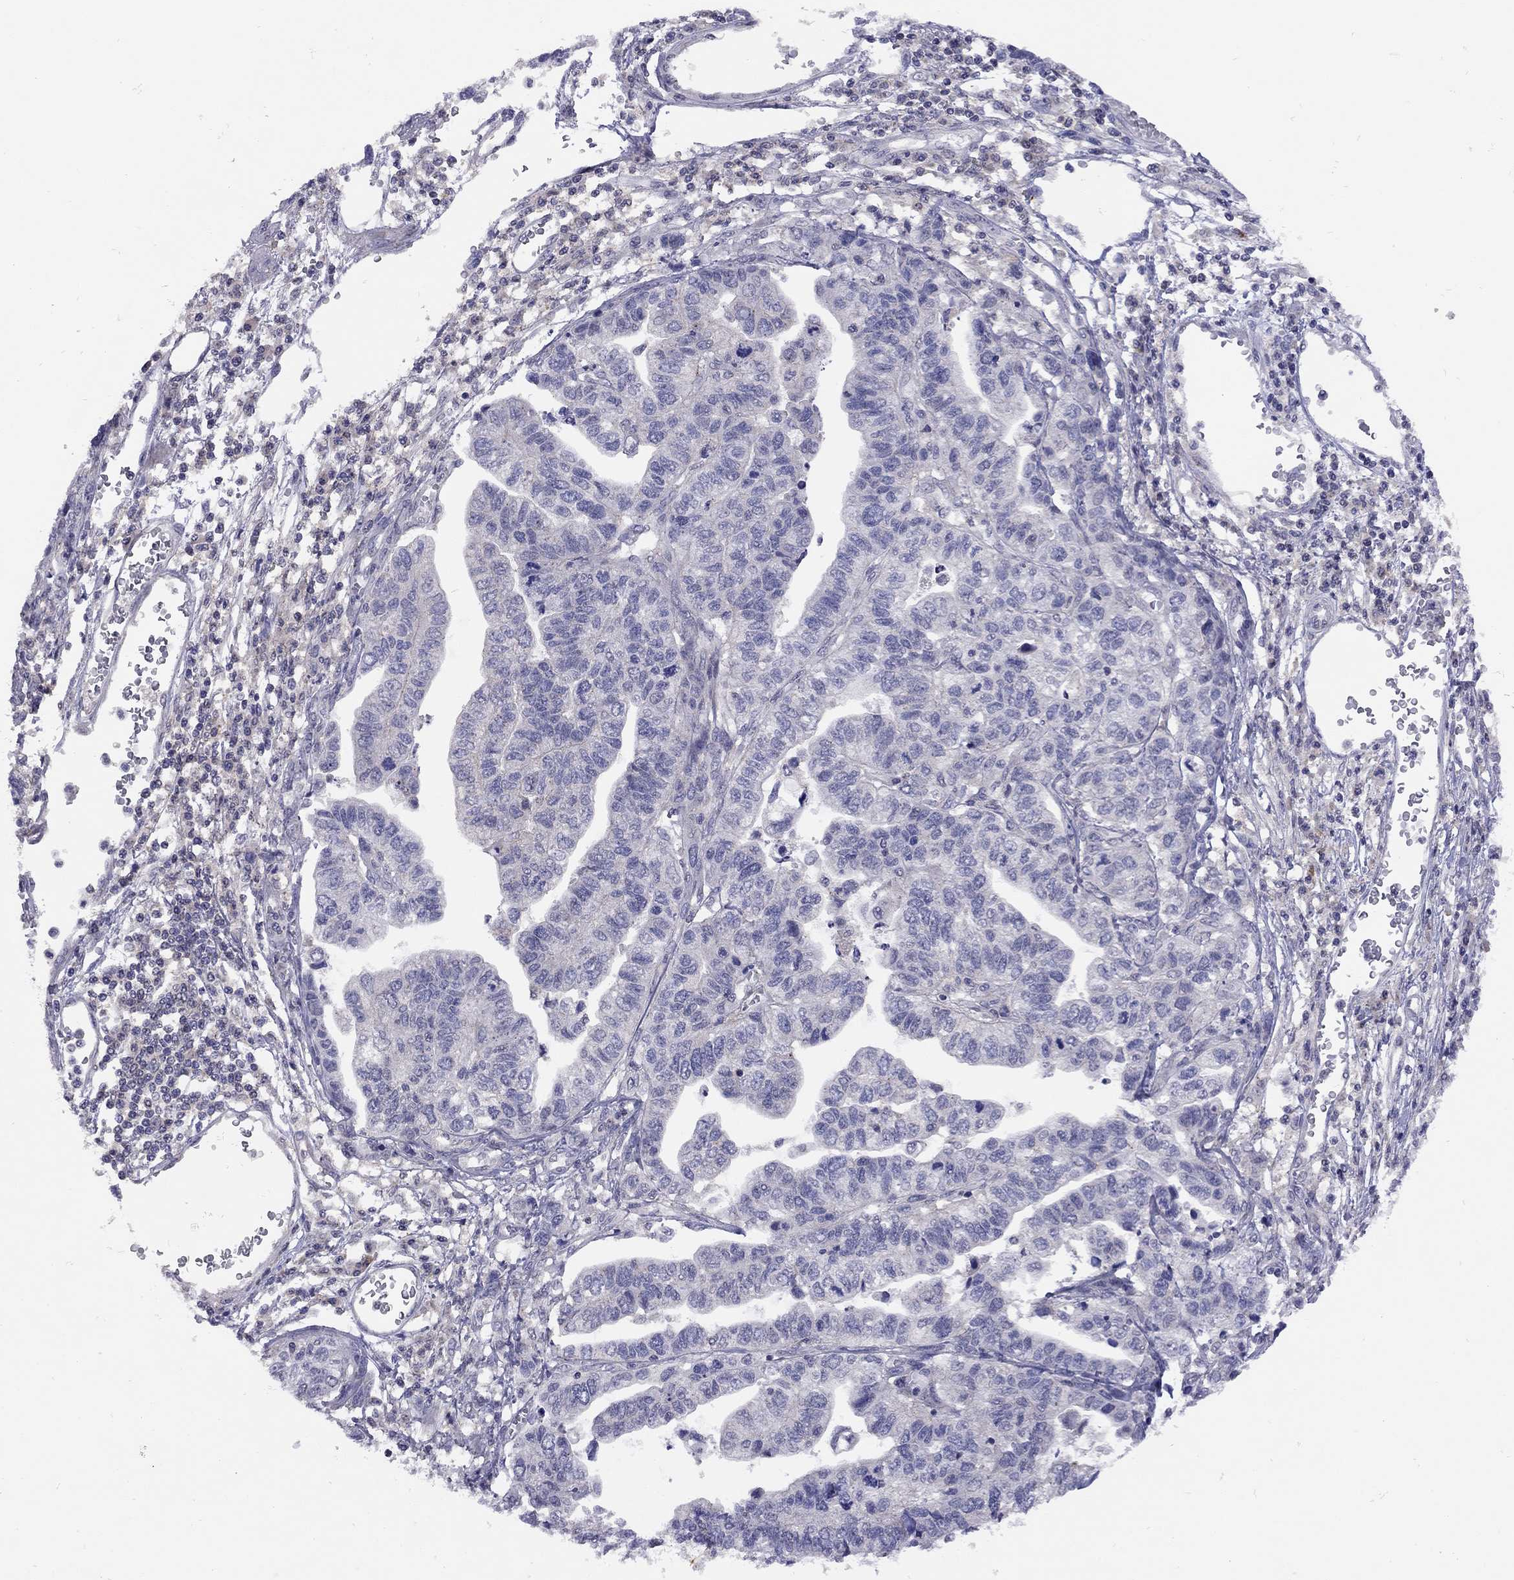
{"staining": {"intensity": "negative", "quantity": "none", "location": "none"}, "tissue": "stomach cancer", "cell_type": "Tumor cells", "image_type": "cancer", "snomed": [{"axis": "morphology", "description": "Adenocarcinoma, NOS"}, {"axis": "topography", "description": "Stomach, upper"}], "caption": "High magnification brightfield microscopy of adenocarcinoma (stomach) stained with DAB (3,3'-diaminobenzidine) (brown) and counterstained with hematoxylin (blue): tumor cells show no significant staining.", "gene": "RTP5", "patient": {"sex": "female", "age": 67}}